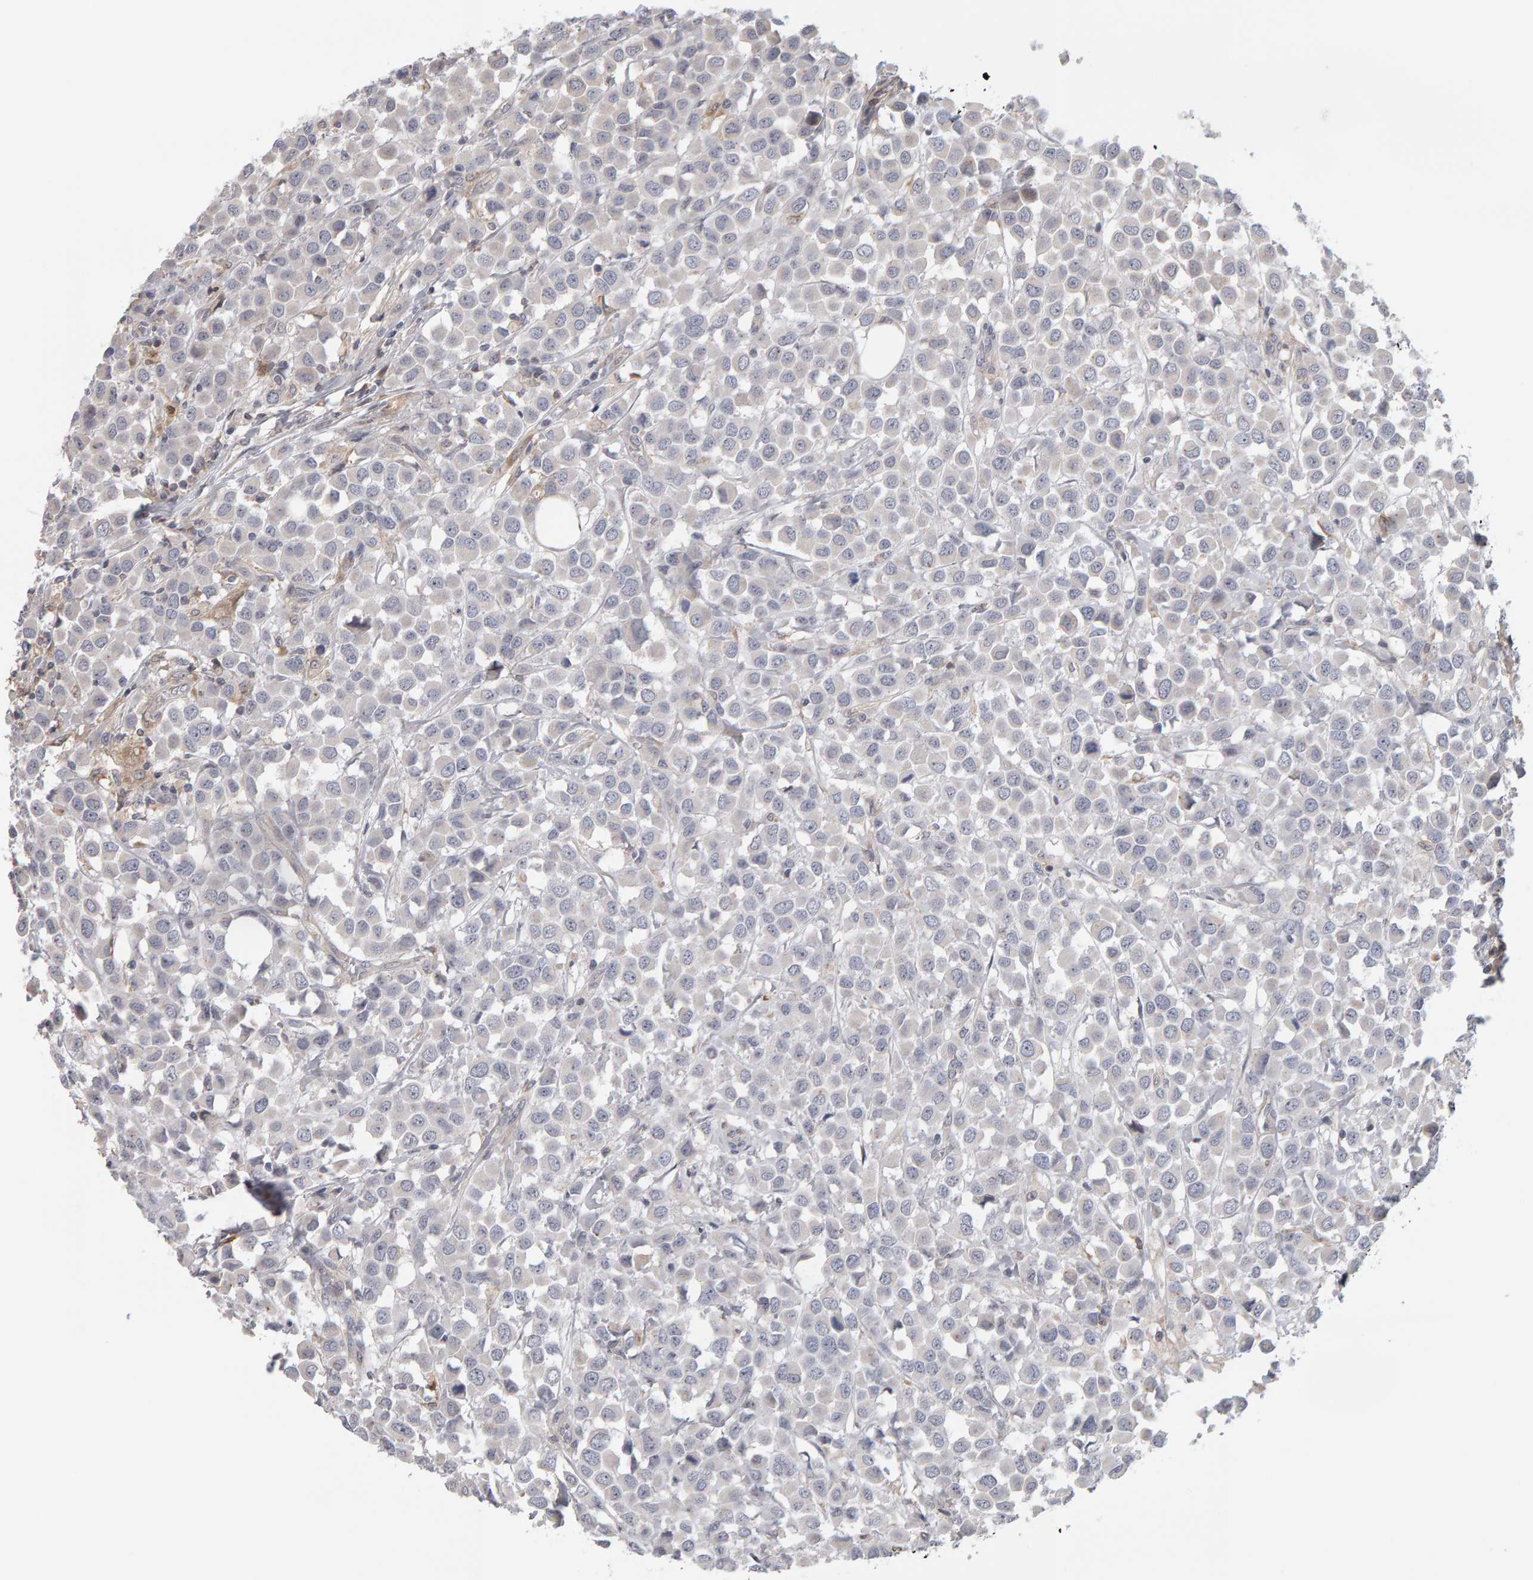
{"staining": {"intensity": "negative", "quantity": "none", "location": "none"}, "tissue": "breast cancer", "cell_type": "Tumor cells", "image_type": "cancer", "snomed": [{"axis": "morphology", "description": "Duct carcinoma"}, {"axis": "topography", "description": "Breast"}], "caption": "Immunohistochemistry (IHC) histopathology image of human breast cancer (infiltrating ductal carcinoma) stained for a protein (brown), which shows no positivity in tumor cells.", "gene": "MSRA", "patient": {"sex": "female", "age": 61}}